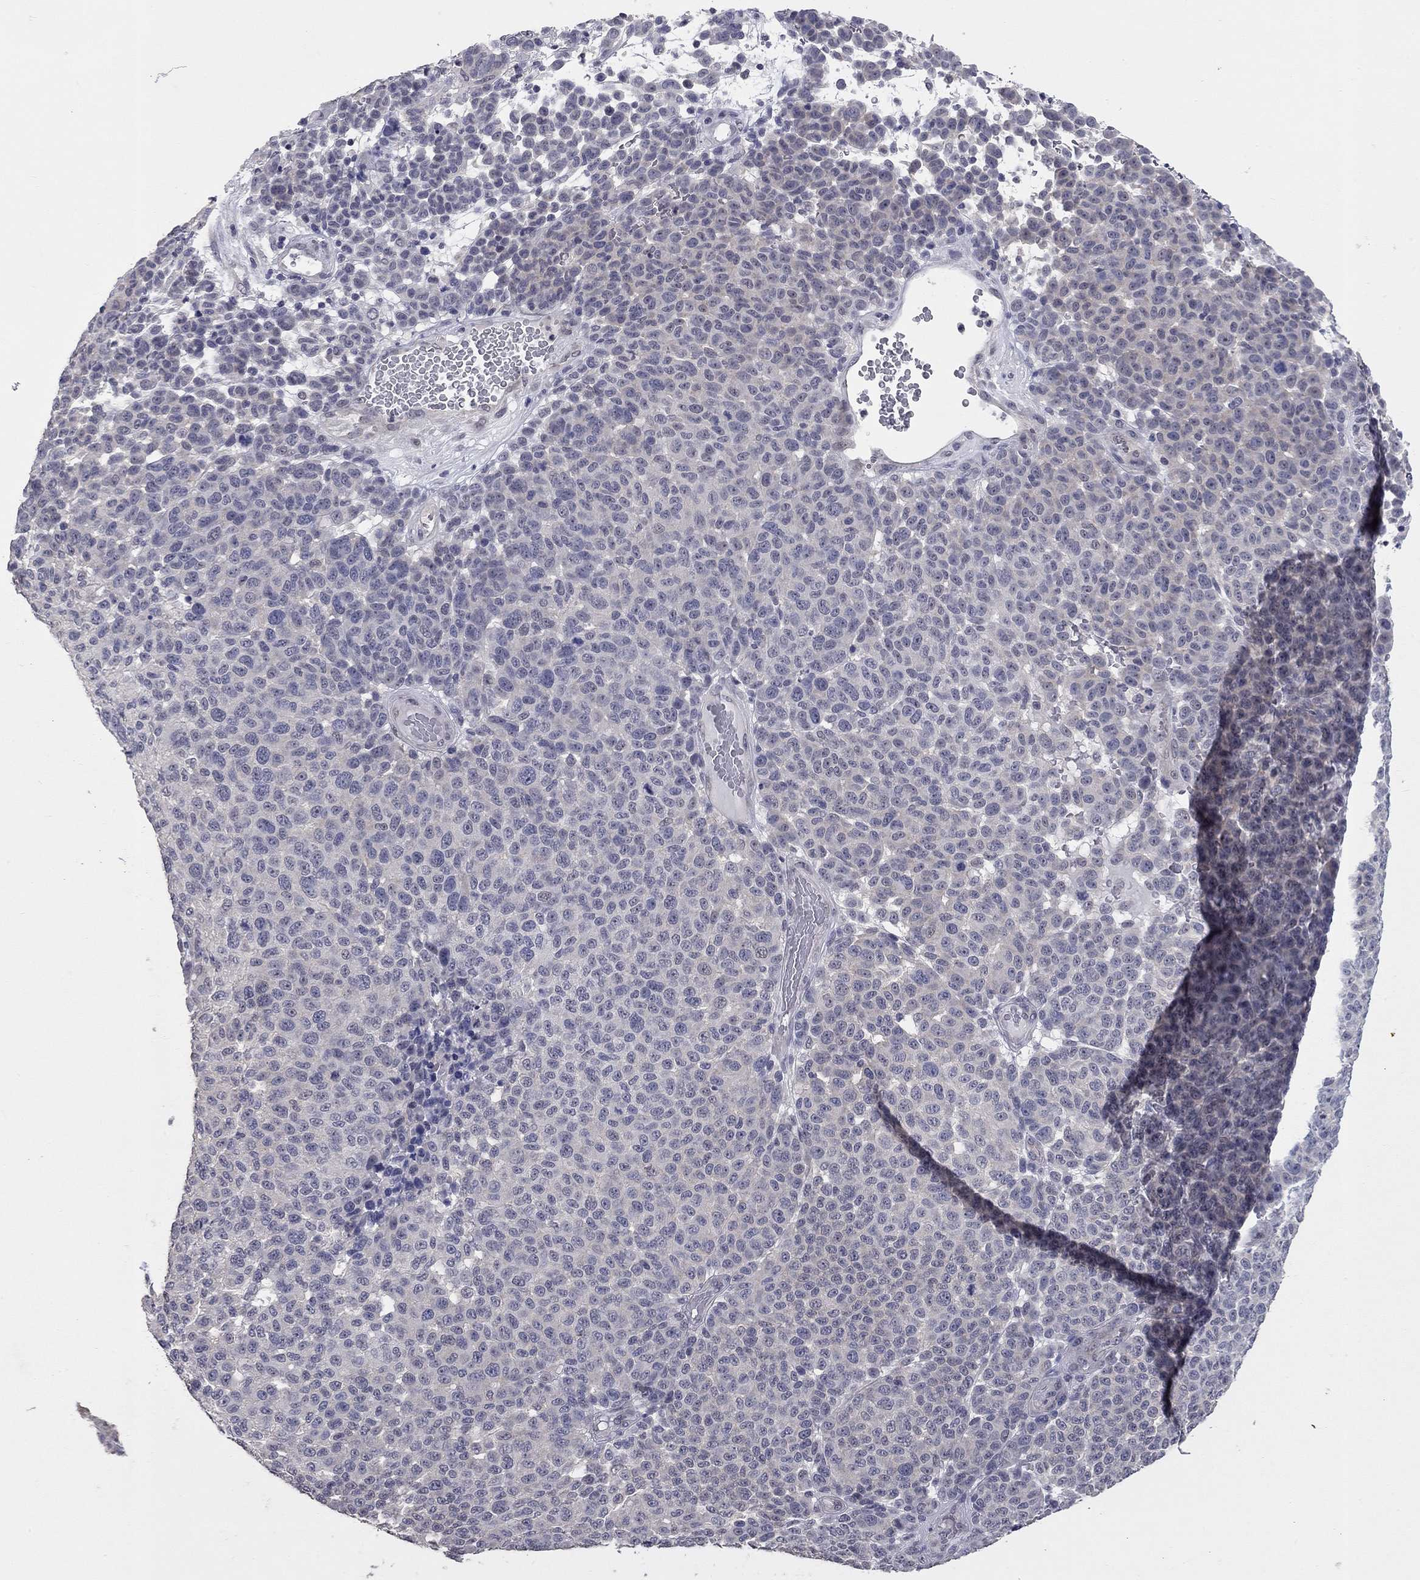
{"staining": {"intensity": "negative", "quantity": "none", "location": "none"}, "tissue": "melanoma", "cell_type": "Tumor cells", "image_type": "cancer", "snomed": [{"axis": "morphology", "description": "Malignant melanoma, NOS"}, {"axis": "topography", "description": "Skin"}], "caption": "Tumor cells are negative for brown protein staining in malignant melanoma.", "gene": "SHOC2", "patient": {"sex": "male", "age": 59}}